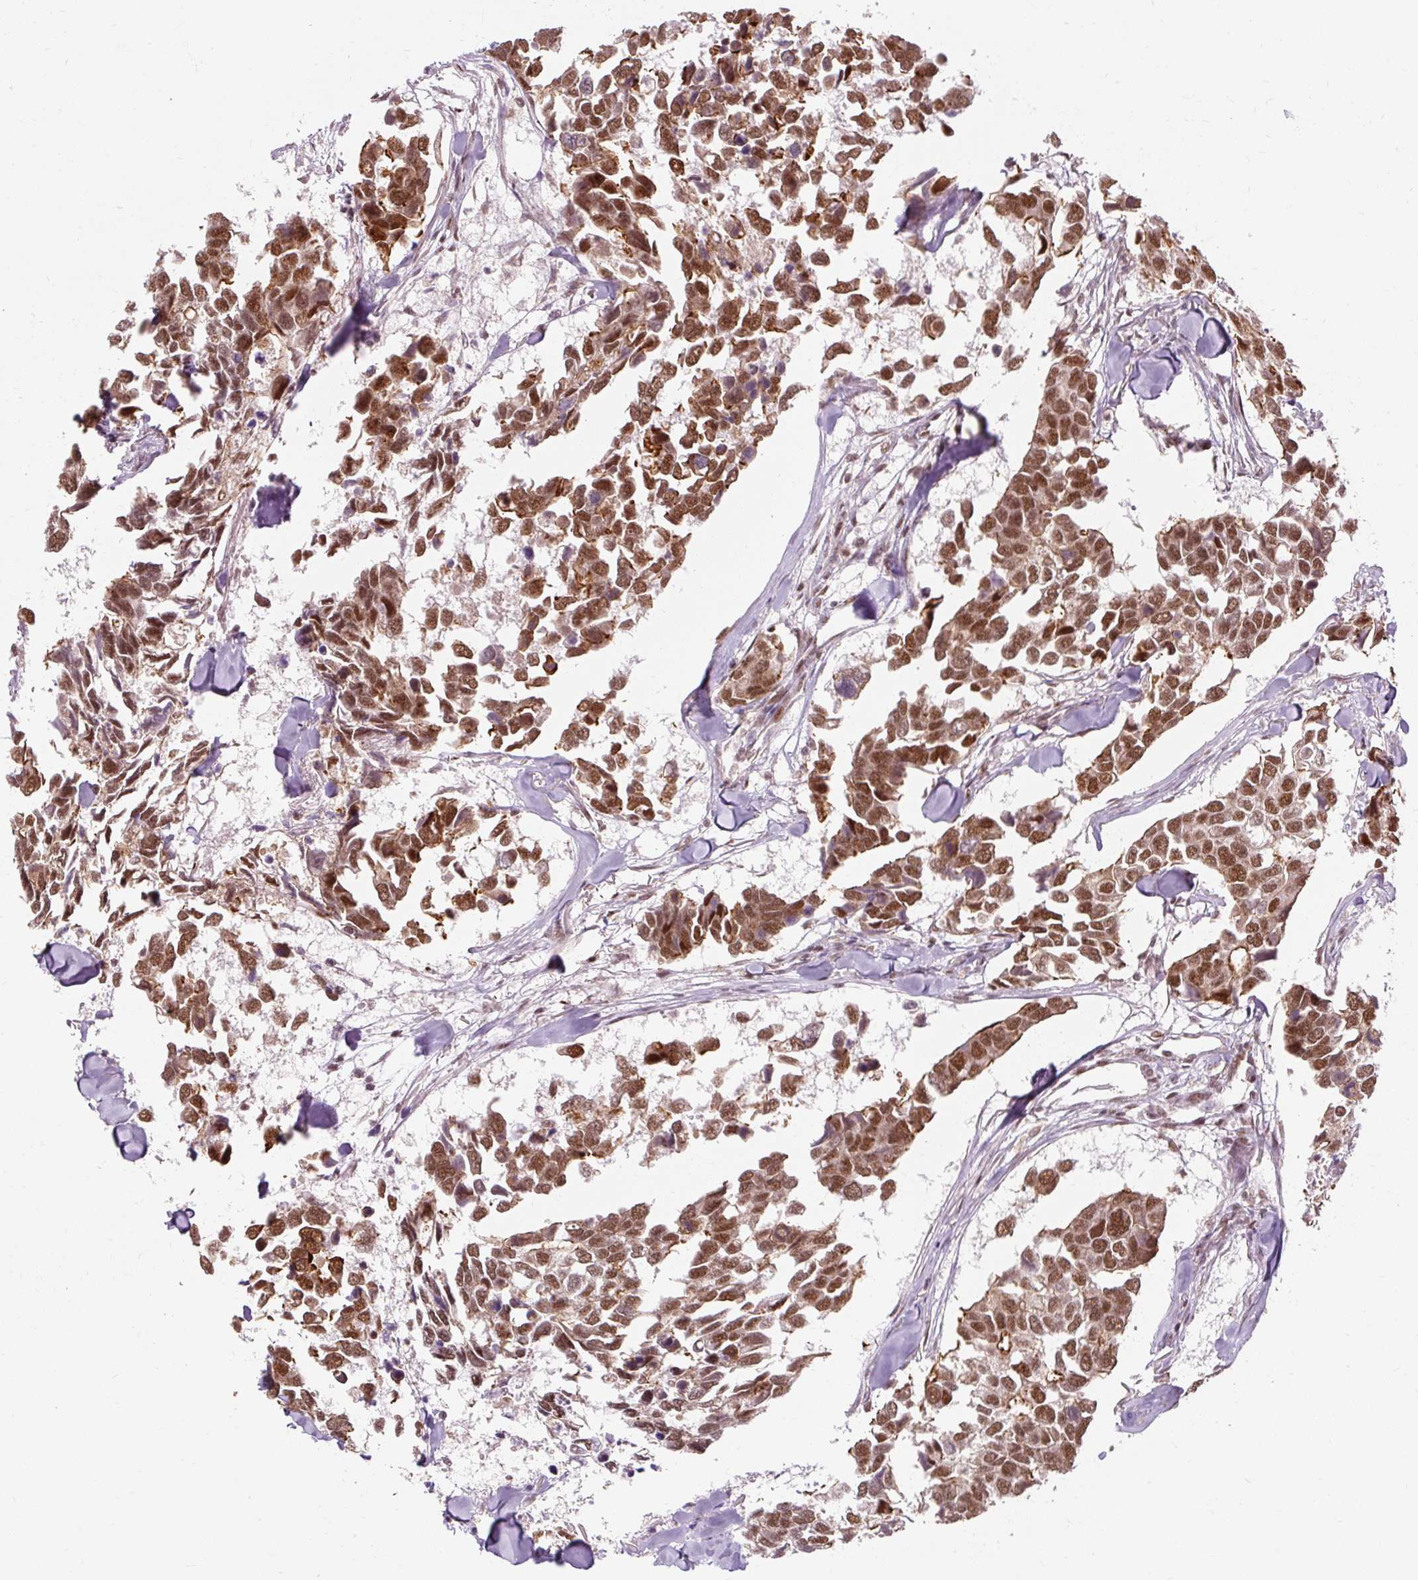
{"staining": {"intensity": "moderate", "quantity": ">75%", "location": "nuclear"}, "tissue": "breast cancer", "cell_type": "Tumor cells", "image_type": "cancer", "snomed": [{"axis": "morphology", "description": "Duct carcinoma"}, {"axis": "topography", "description": "Breast"}], "caption": "IHC histopathology image of breast cancer stained for a protein (brown), which displays medium levels of moderate nuclear staining in approximately >75% of tumor cells.", "gene": "CSTF1", "patient": {"sex": "female", "age": 83}}